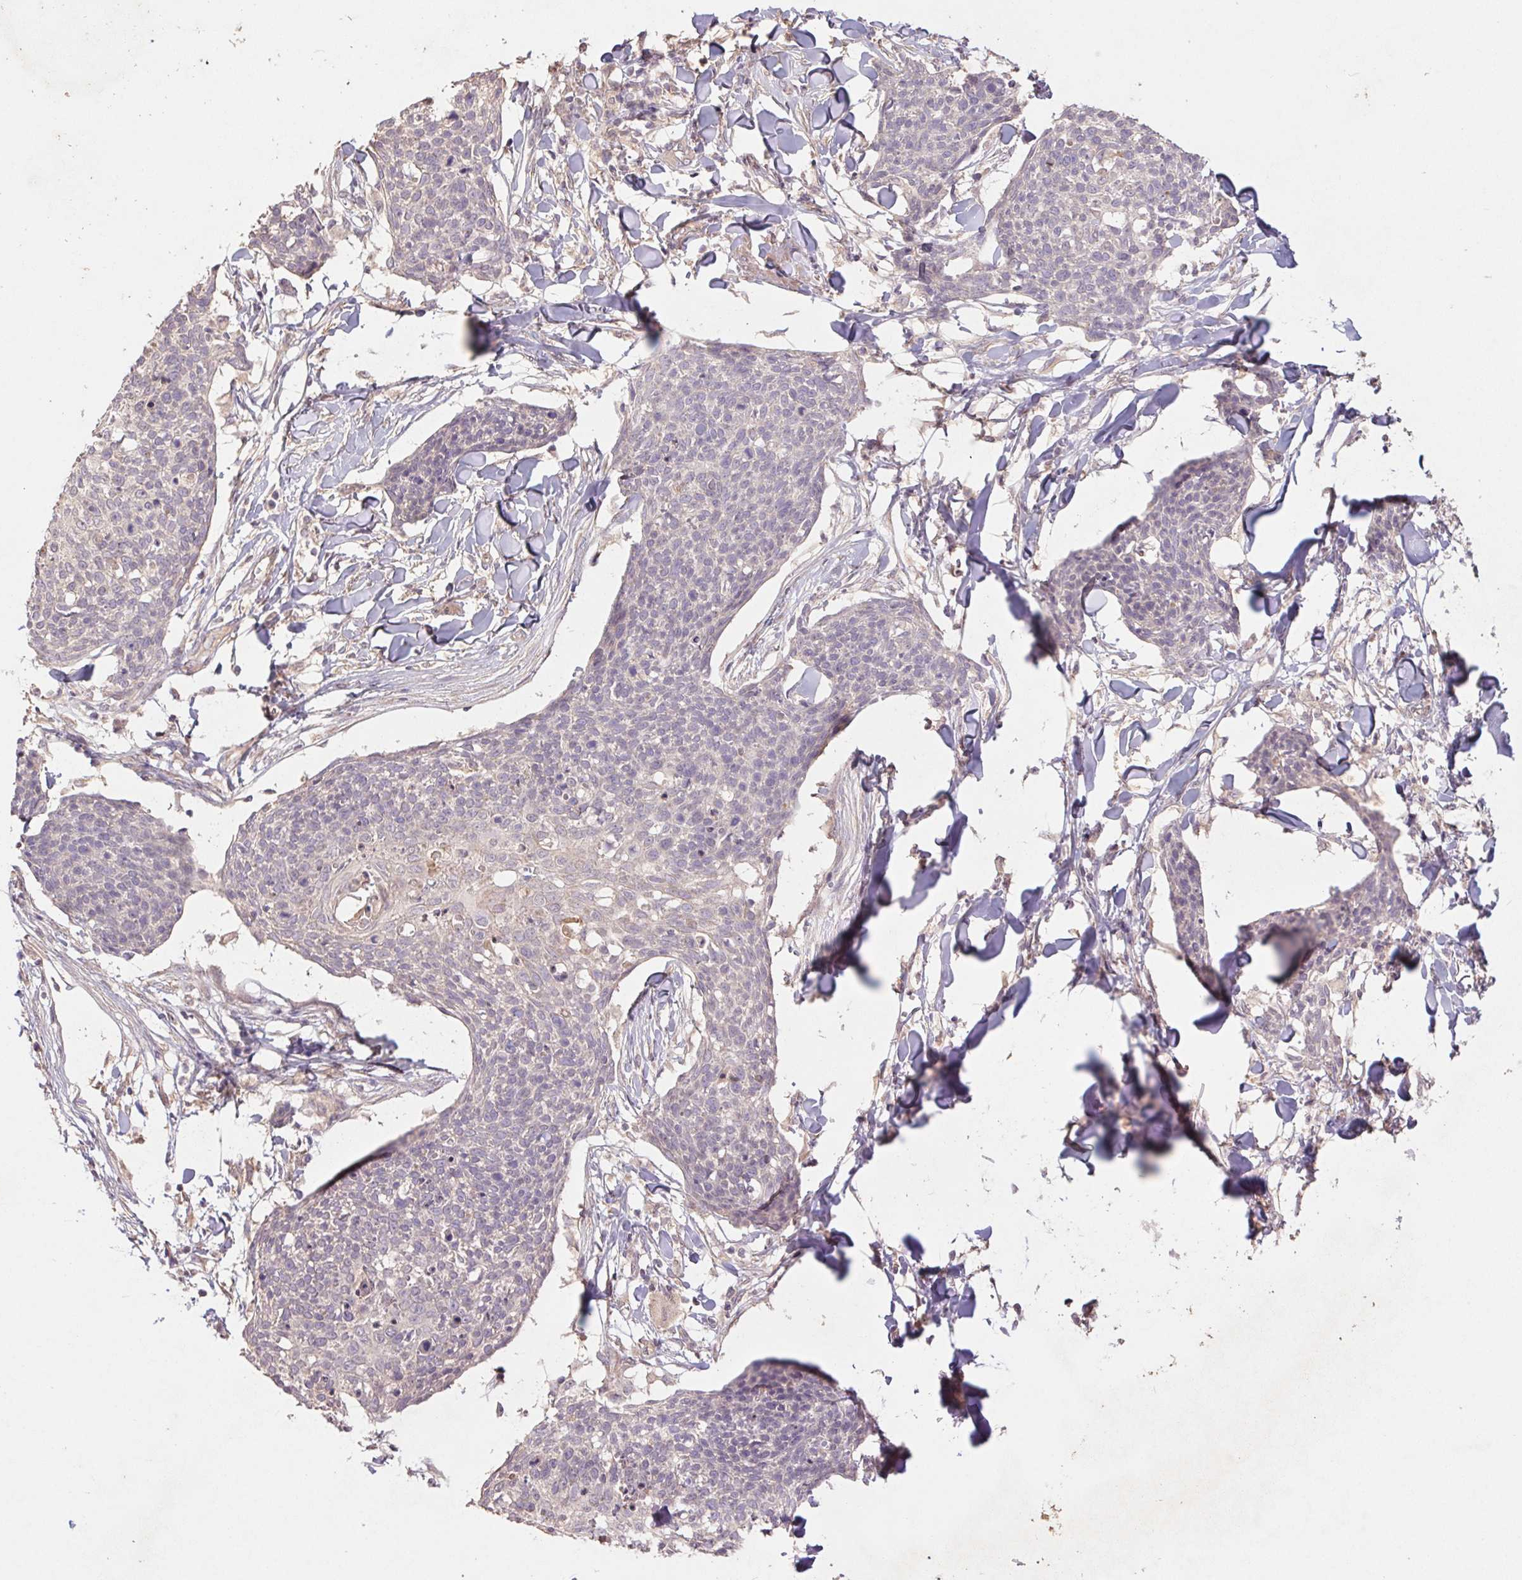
{"staining": {"intensity": "negative", "quantity": "none", "location": "none"}, "tissue": "skin cancer", "cell_type": "Tumor cells", "image_type": "cancer", "snomed": [{"axis": "morphology", "description": "Squamous cell carcinoma, NOS"}, {"axis": "topography", "description": "Skin"}, {"axis": "topography", "description": "Vulva"}], "caption": "DAB (3,3'-diaminobenzidine) immunohistochemical staining of human skin squamous cell carcinoma displays no significant positivity in tumor cells.", "gene": "GRM2", "patient": {"sex": "female", "age": 75}}